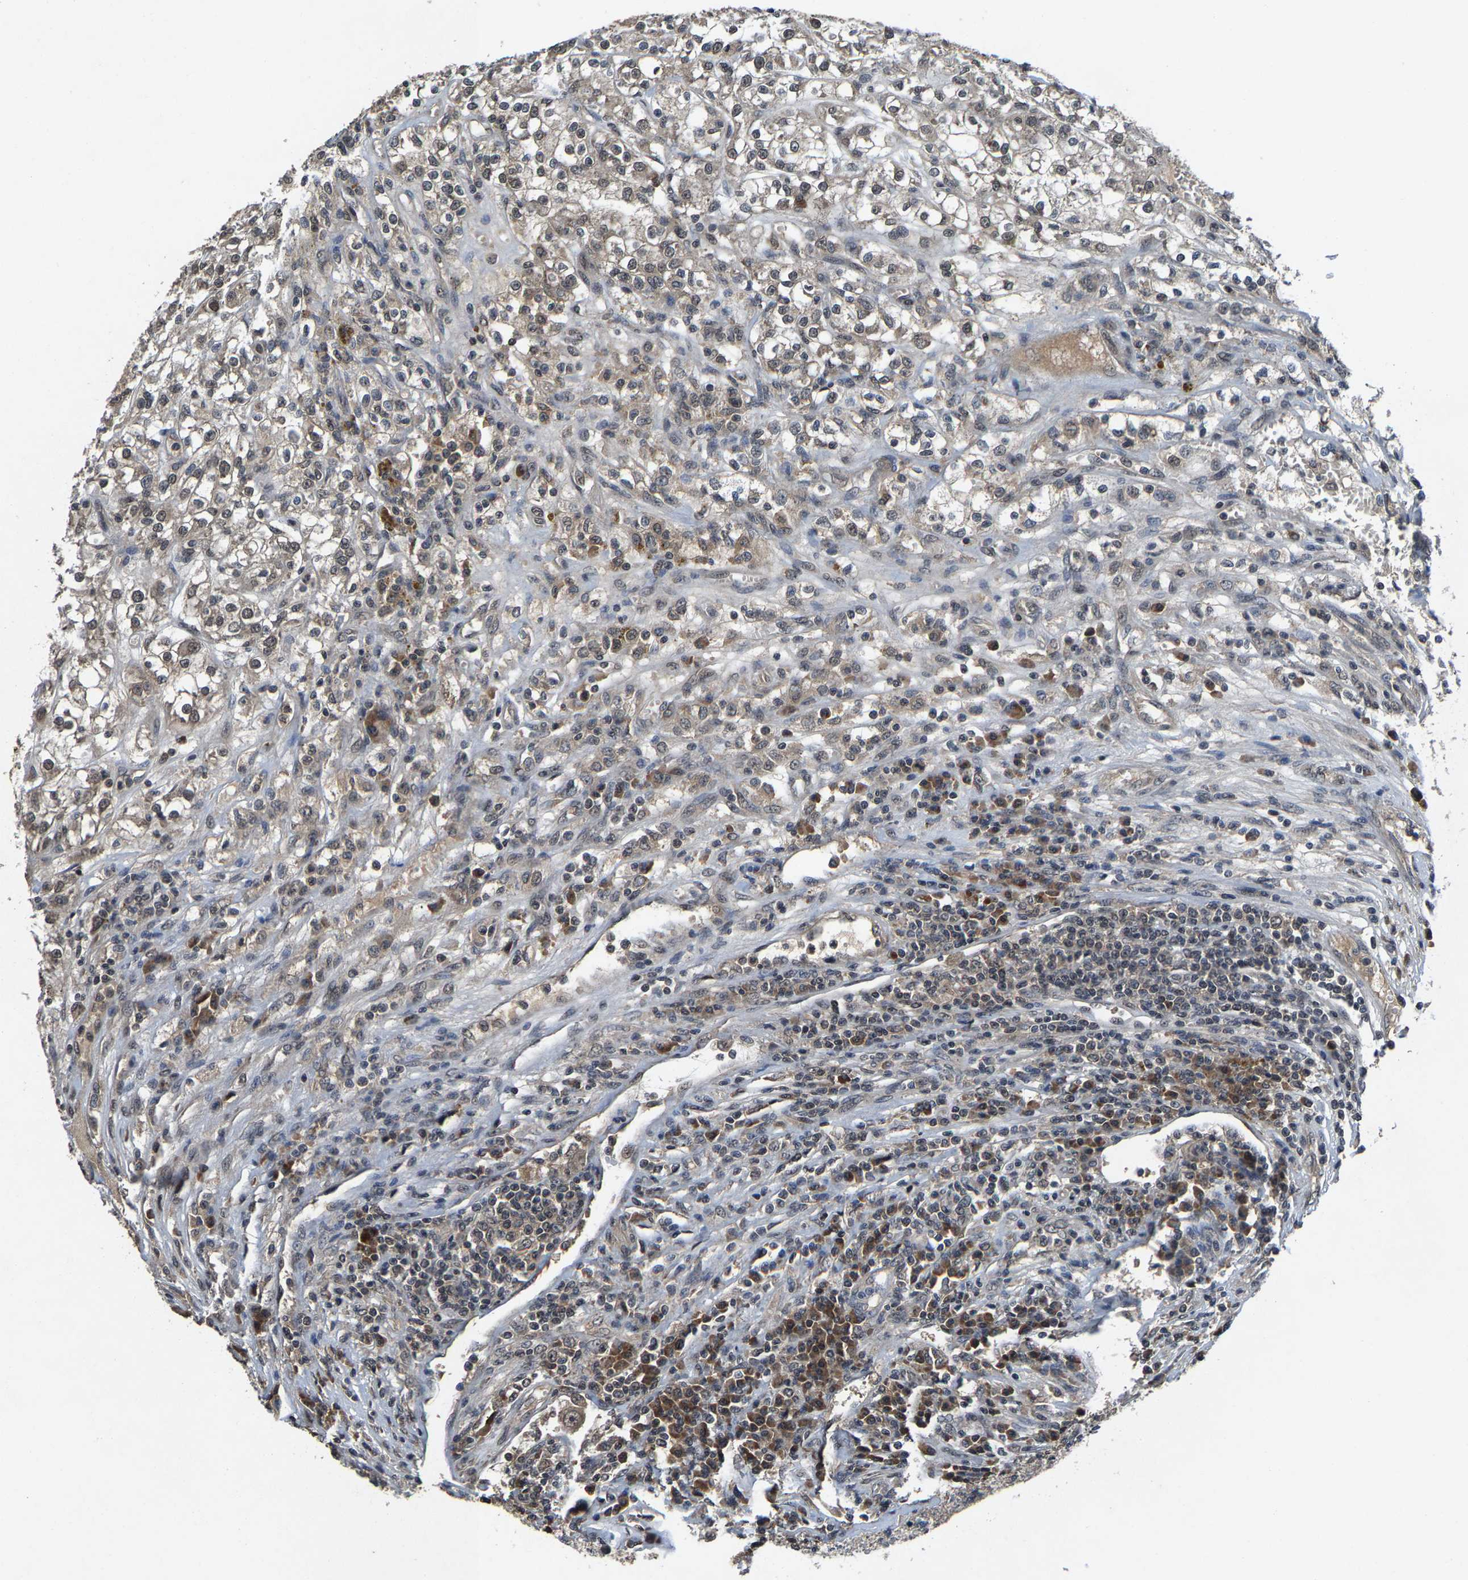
{"staining": {"intensity": "weak", "quantity": "25%-75%", "location": "nuclear"}, "tissue": "renal cancer", "cell_type": "Tumor cells", "image_type": "cancer", "snomed": [{"axis": "morphology", "description": "Adenocarcinoma, NOS"}, {"axis": "topography", "description": "Kidney"}], "caption": "Immunohistochemical staining of human renal cancer demonstrates low levels of weak nuclear staining in approximately 25%-75% of tumor cells. Immunohistochemistry stains the protein in brown and the nuclei are stained blue.", "gene": "HUWE1", "patient": {"sex": "female", "age": 52}}